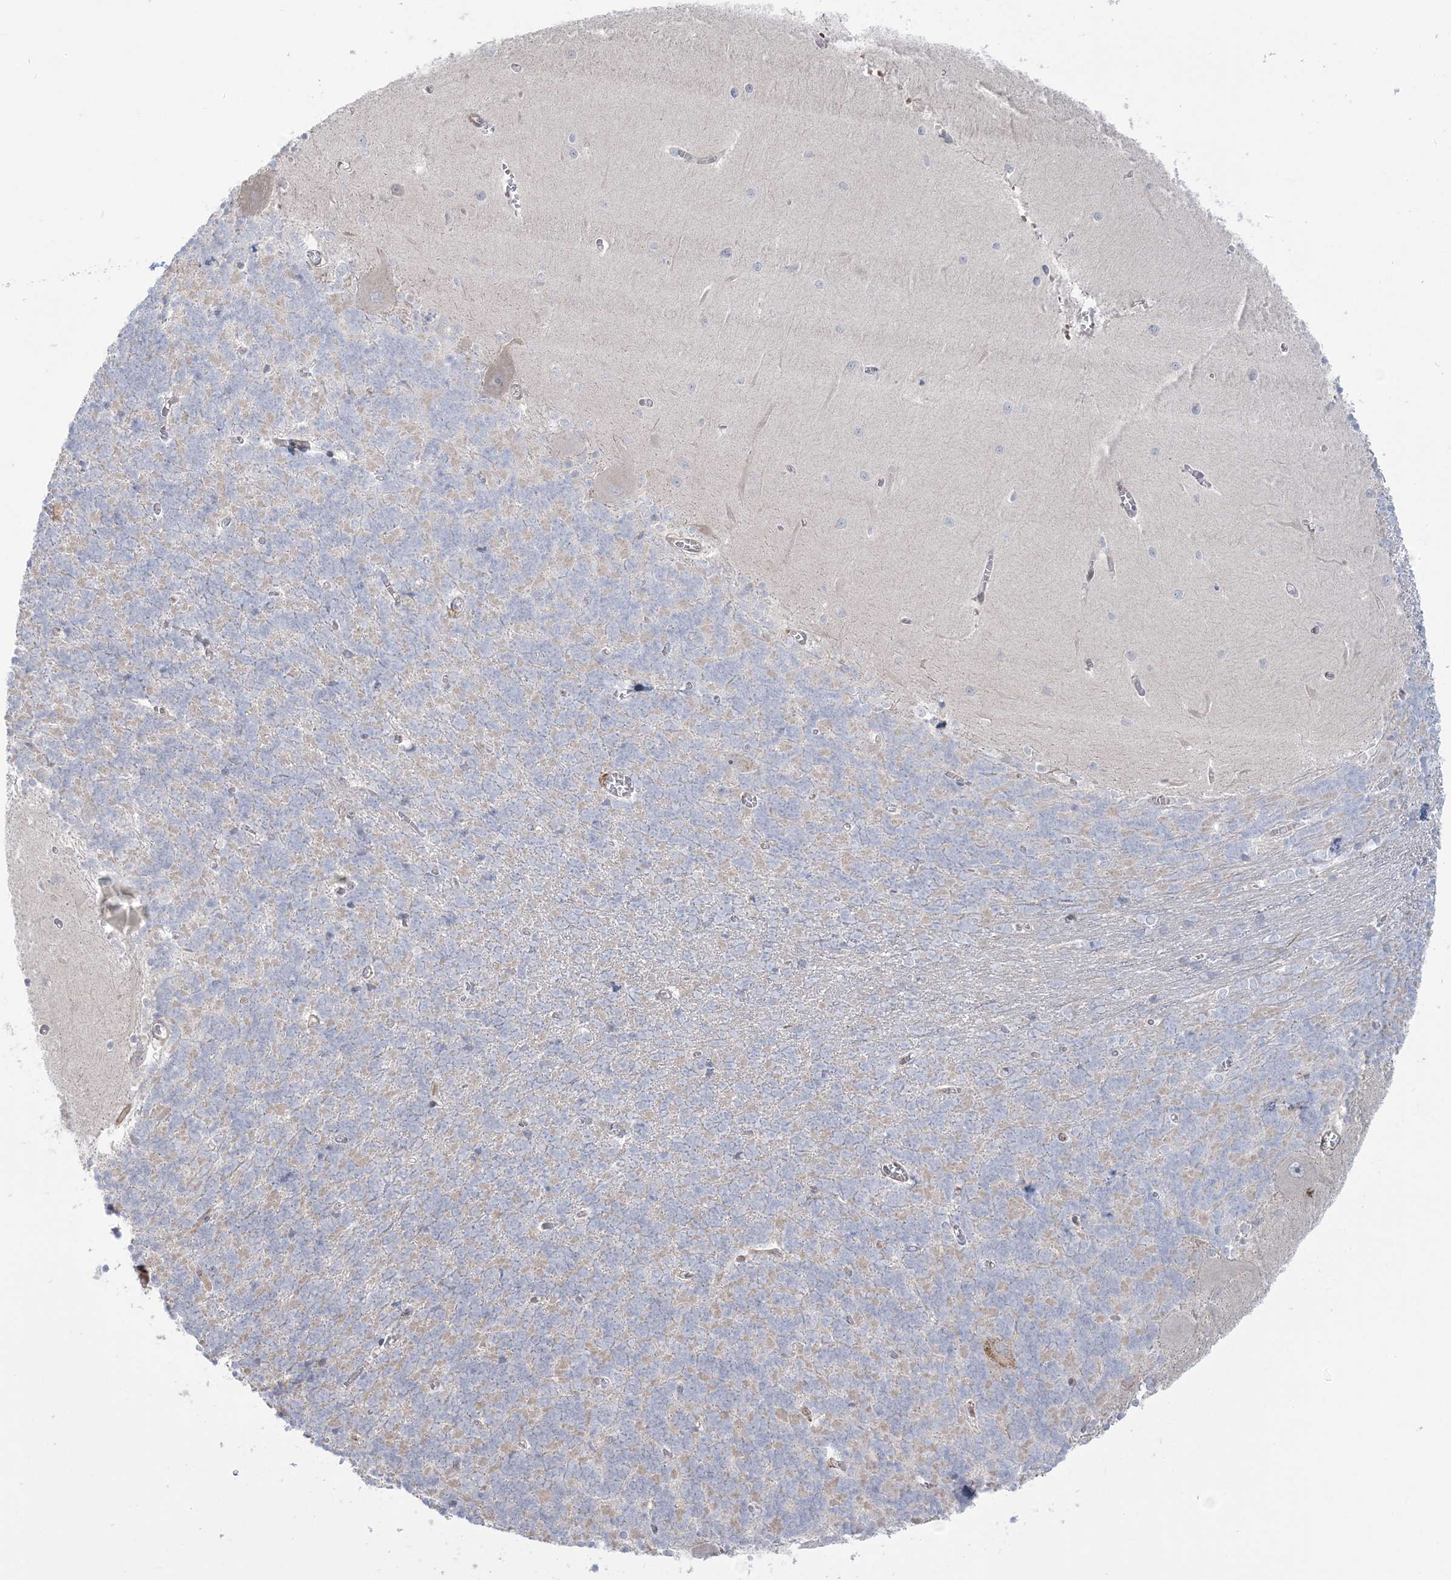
{"staining": {"intensity": "negative", "quantity": "none", "location": "none"}, "tissue": "cerebellum", "cell_type": "Cells in granular layer", "image_type": "normal", "snomed": [{"axis": "morphology", "description": "Normal tissue, NOS"}, {"axis": "topography", "description": "Cerebellum"}], "caption": "The image shows no significant staining in cells in granular layer of cerebellum.", "gene": "NUDT9", "patient": {"sex": "male", "age": 37}}